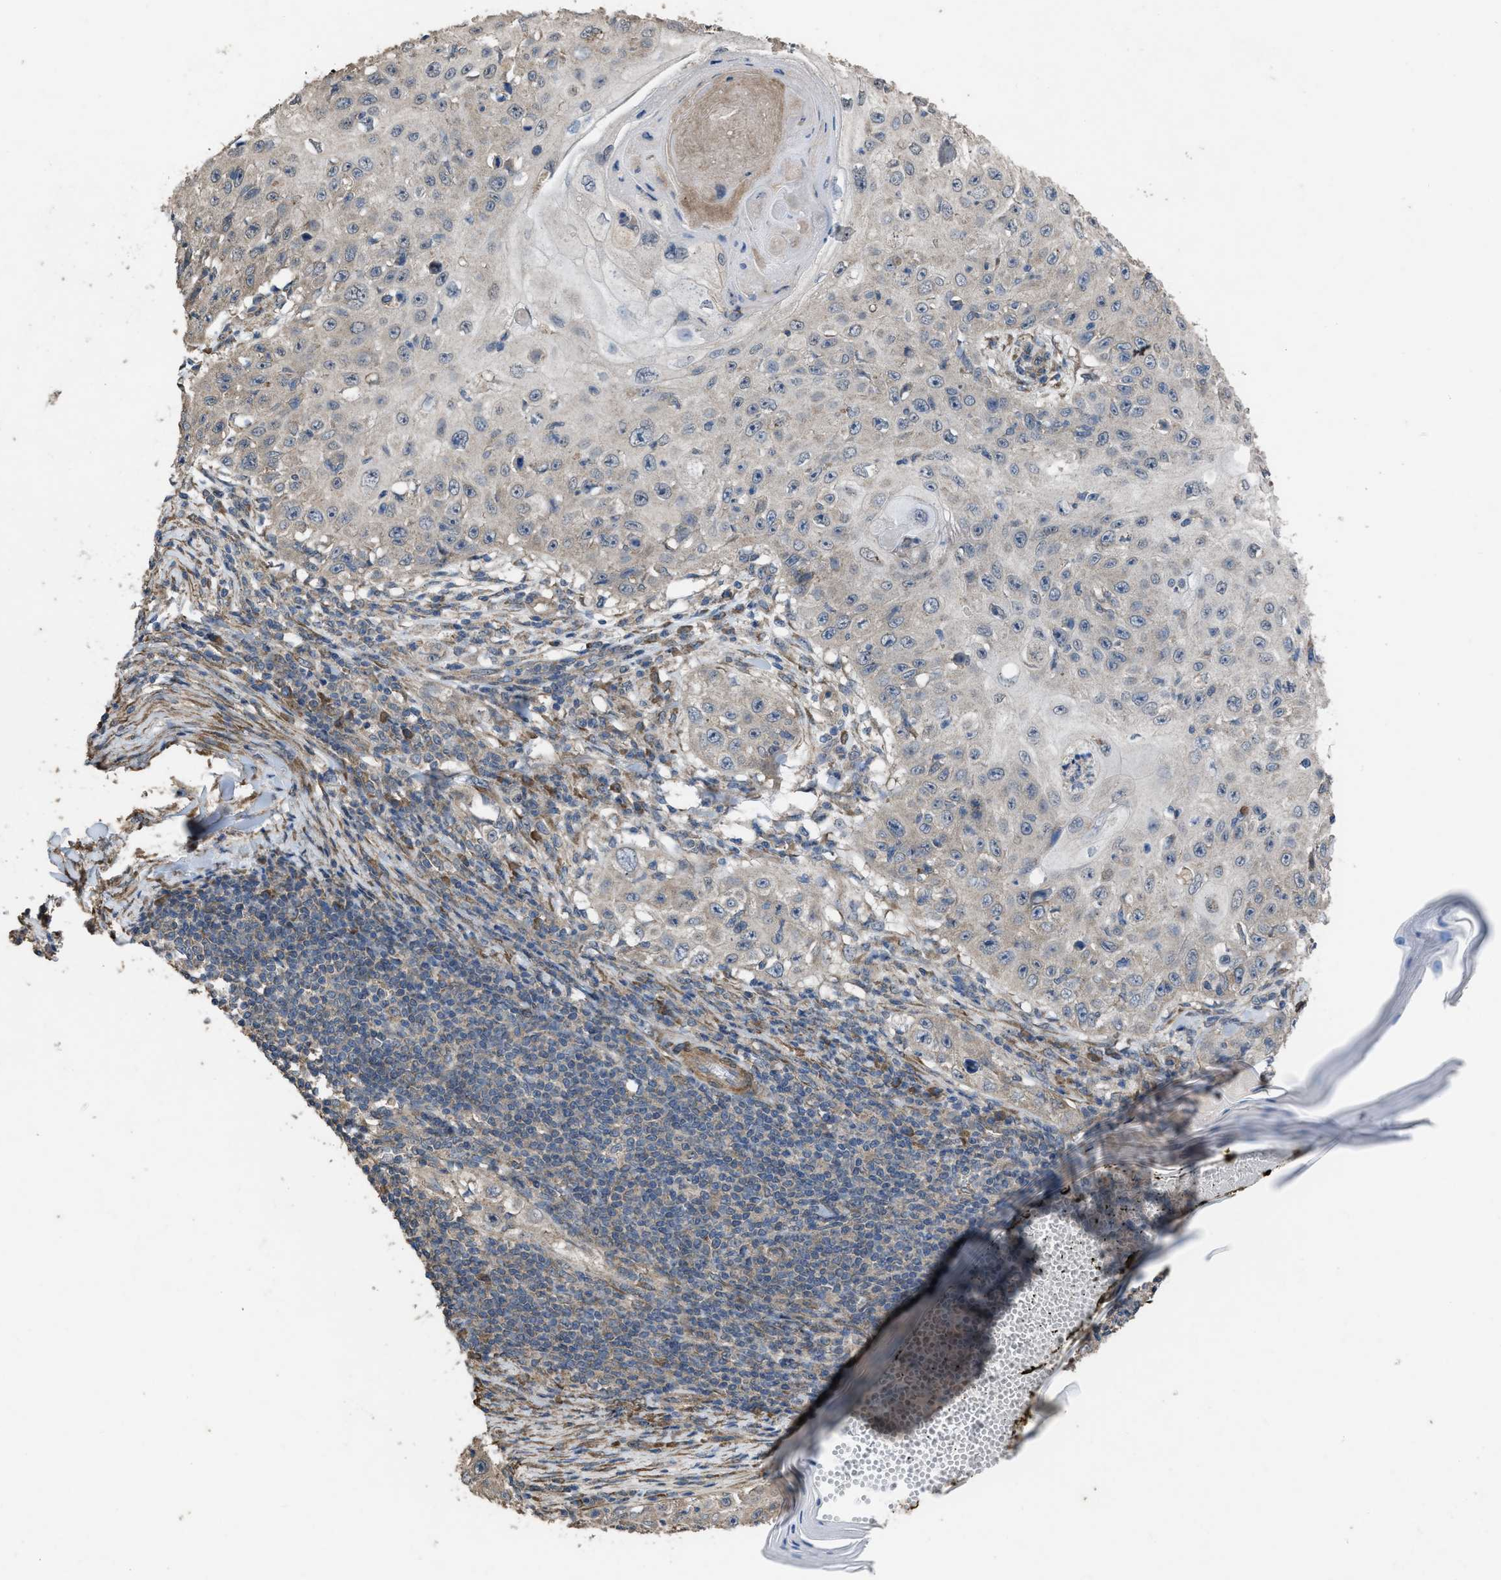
{"staining": {"intensity": "negative", "quantity": "none", "location": "none"}, "tissue": "skin cancer", "cell_type": "Tumor cells", "image_type": "cancer", "snomed": [{"axis": "morphology", "description": "Squamous cell carcinoma, NOS"}, {"axis": "topography", "description": "Skin"}], "caption": "DAB (3,3'-diaminobenzidine) immunohistochemical staining of human squamous cell carcinoma (skin) exhibits no significant positivity in tumor cells.", "gene": "ARL6", "patient": {"sex": "male", "age": 86}}